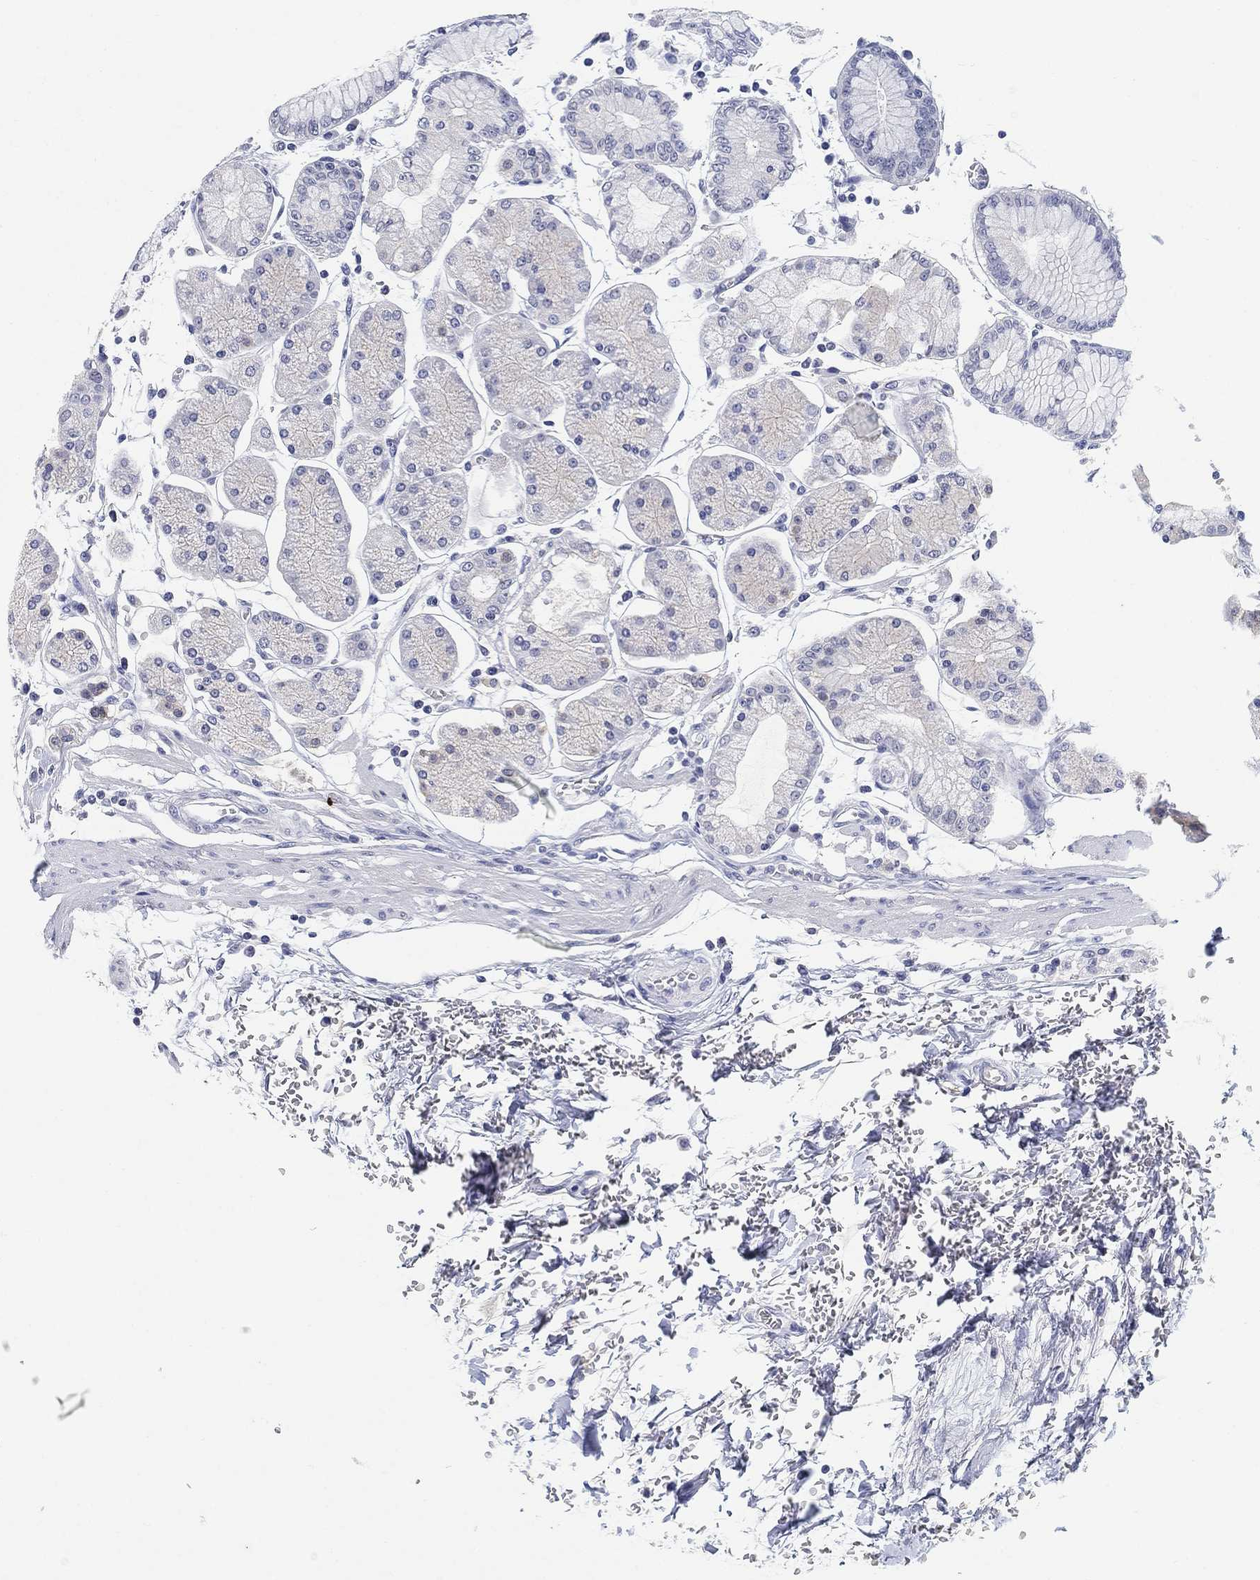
{"staining": {"intensity": "negative", "quantity": "none", "location": "none"}, "tissue": "stomach", "cell_type": "Glandular cells", "image_type": "normal", "snomed": [{"axis": "morphology", "description": "Normal tissue, NOS"}, {"axis": "morphology", "description": "Adenocarcinoma, NOS"}, {"axis": "topography", "description": "Stomach, upper"}, {"axis": "topography", "description": "Stomach"}], "caption": "A high-resolution histopathology image shows immunohistochemistry staining of benign stomach, which shows no significant positivity in glandular cells. The staining is performed using DAB (3,3'-diaminobenzidine) brown chromogen with nuclei counter-stained in using hematoxylin.", "gene": "CLUL1", "patient": {"sex": "male", "age": 76}}